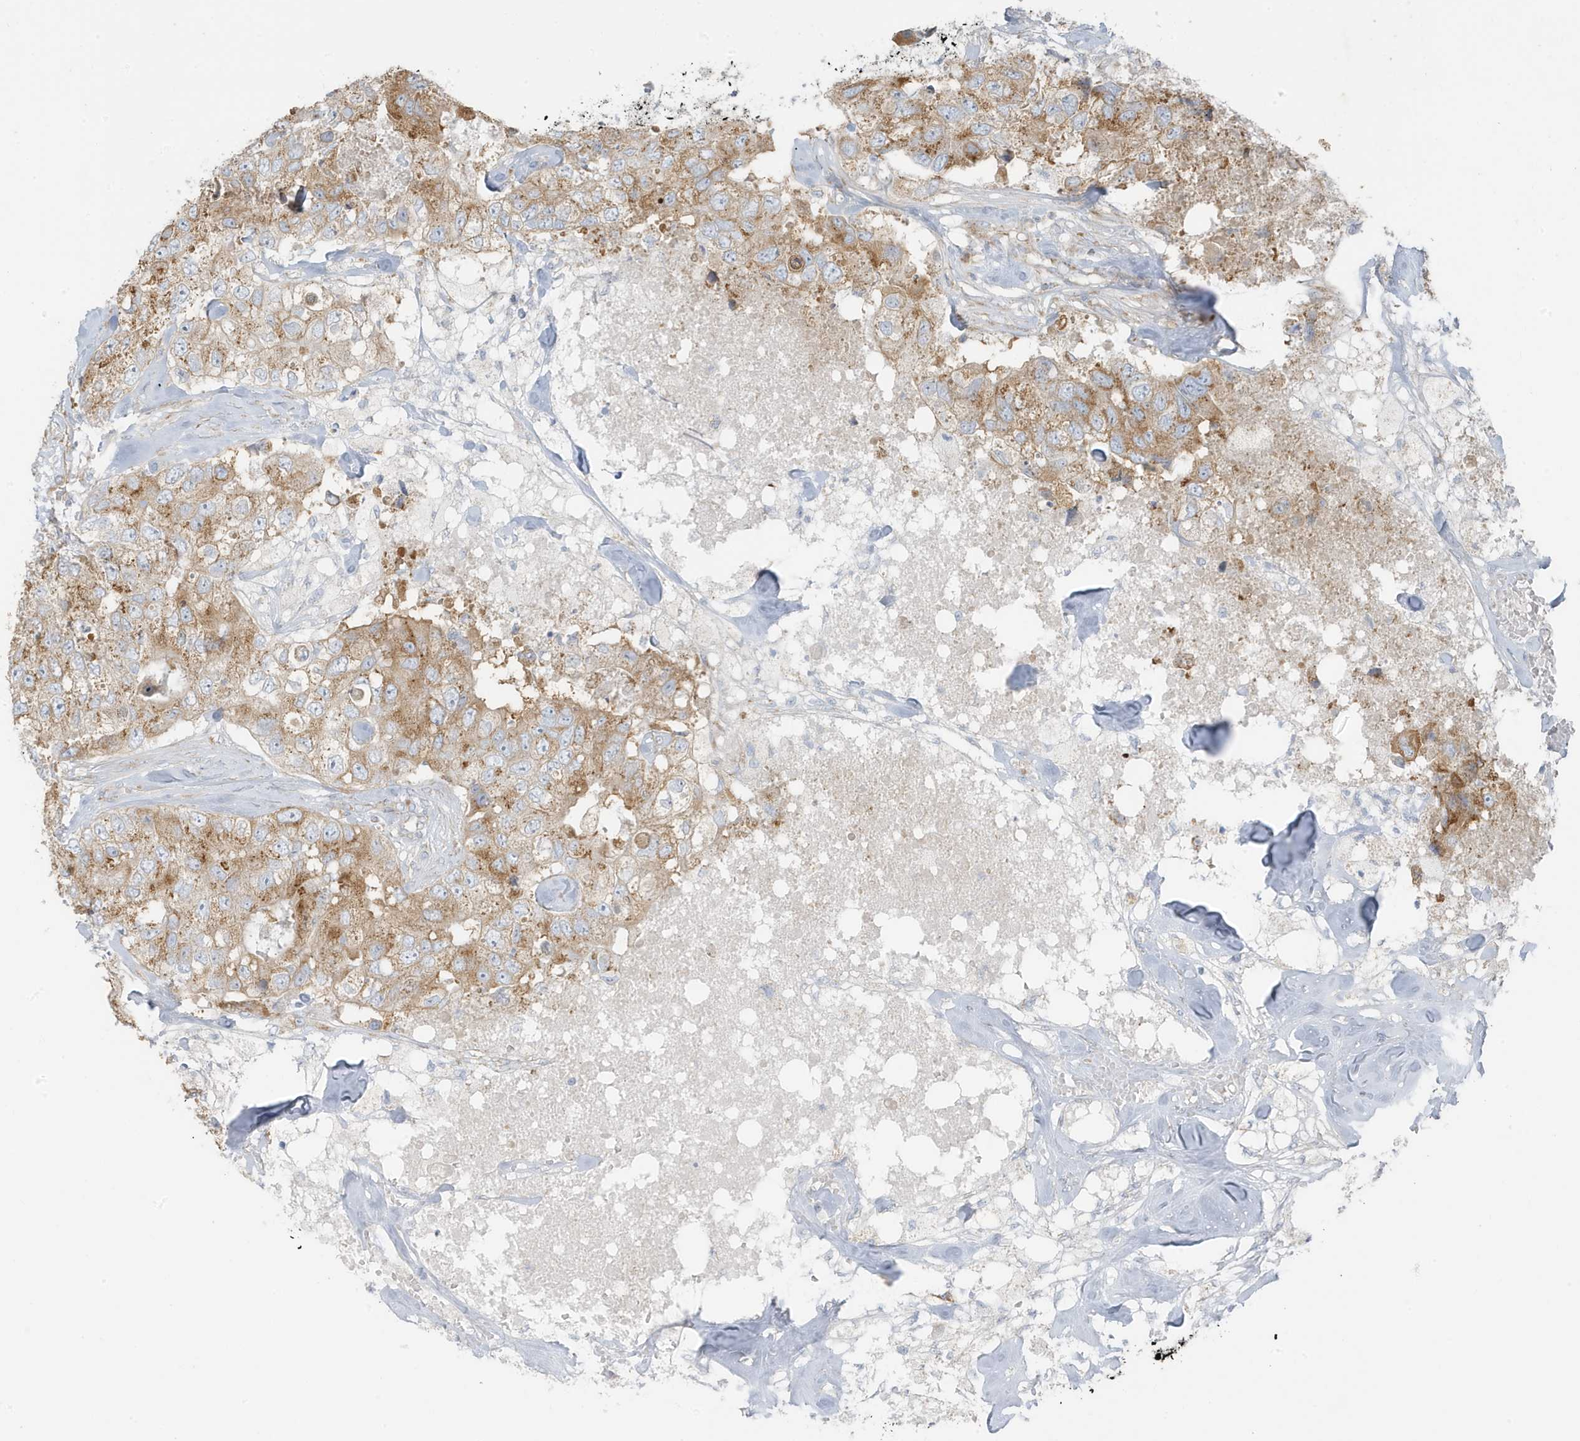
{"staining": {"intensity": "moderate", "quantity": ">75%", "location": "cytoplasmic/membranous"}, "tissue": "breast cancer", "cell_type": "Tumor cells", "image_type": "cancer", "snomed": [{"axis": "morphology", "description": "Duct carcinoma"}, {"axis": "topography", "description": "Breast"}], "caption": "Immunohistochemical staining of breast cancer (invasive ductal carcinoma) displays moderate cytoplasmic/membranous protein positivity in approximately >75% of tumor cells.", "gene": "GOLGA4", "patient": {"sex": "female", "age": 62}}